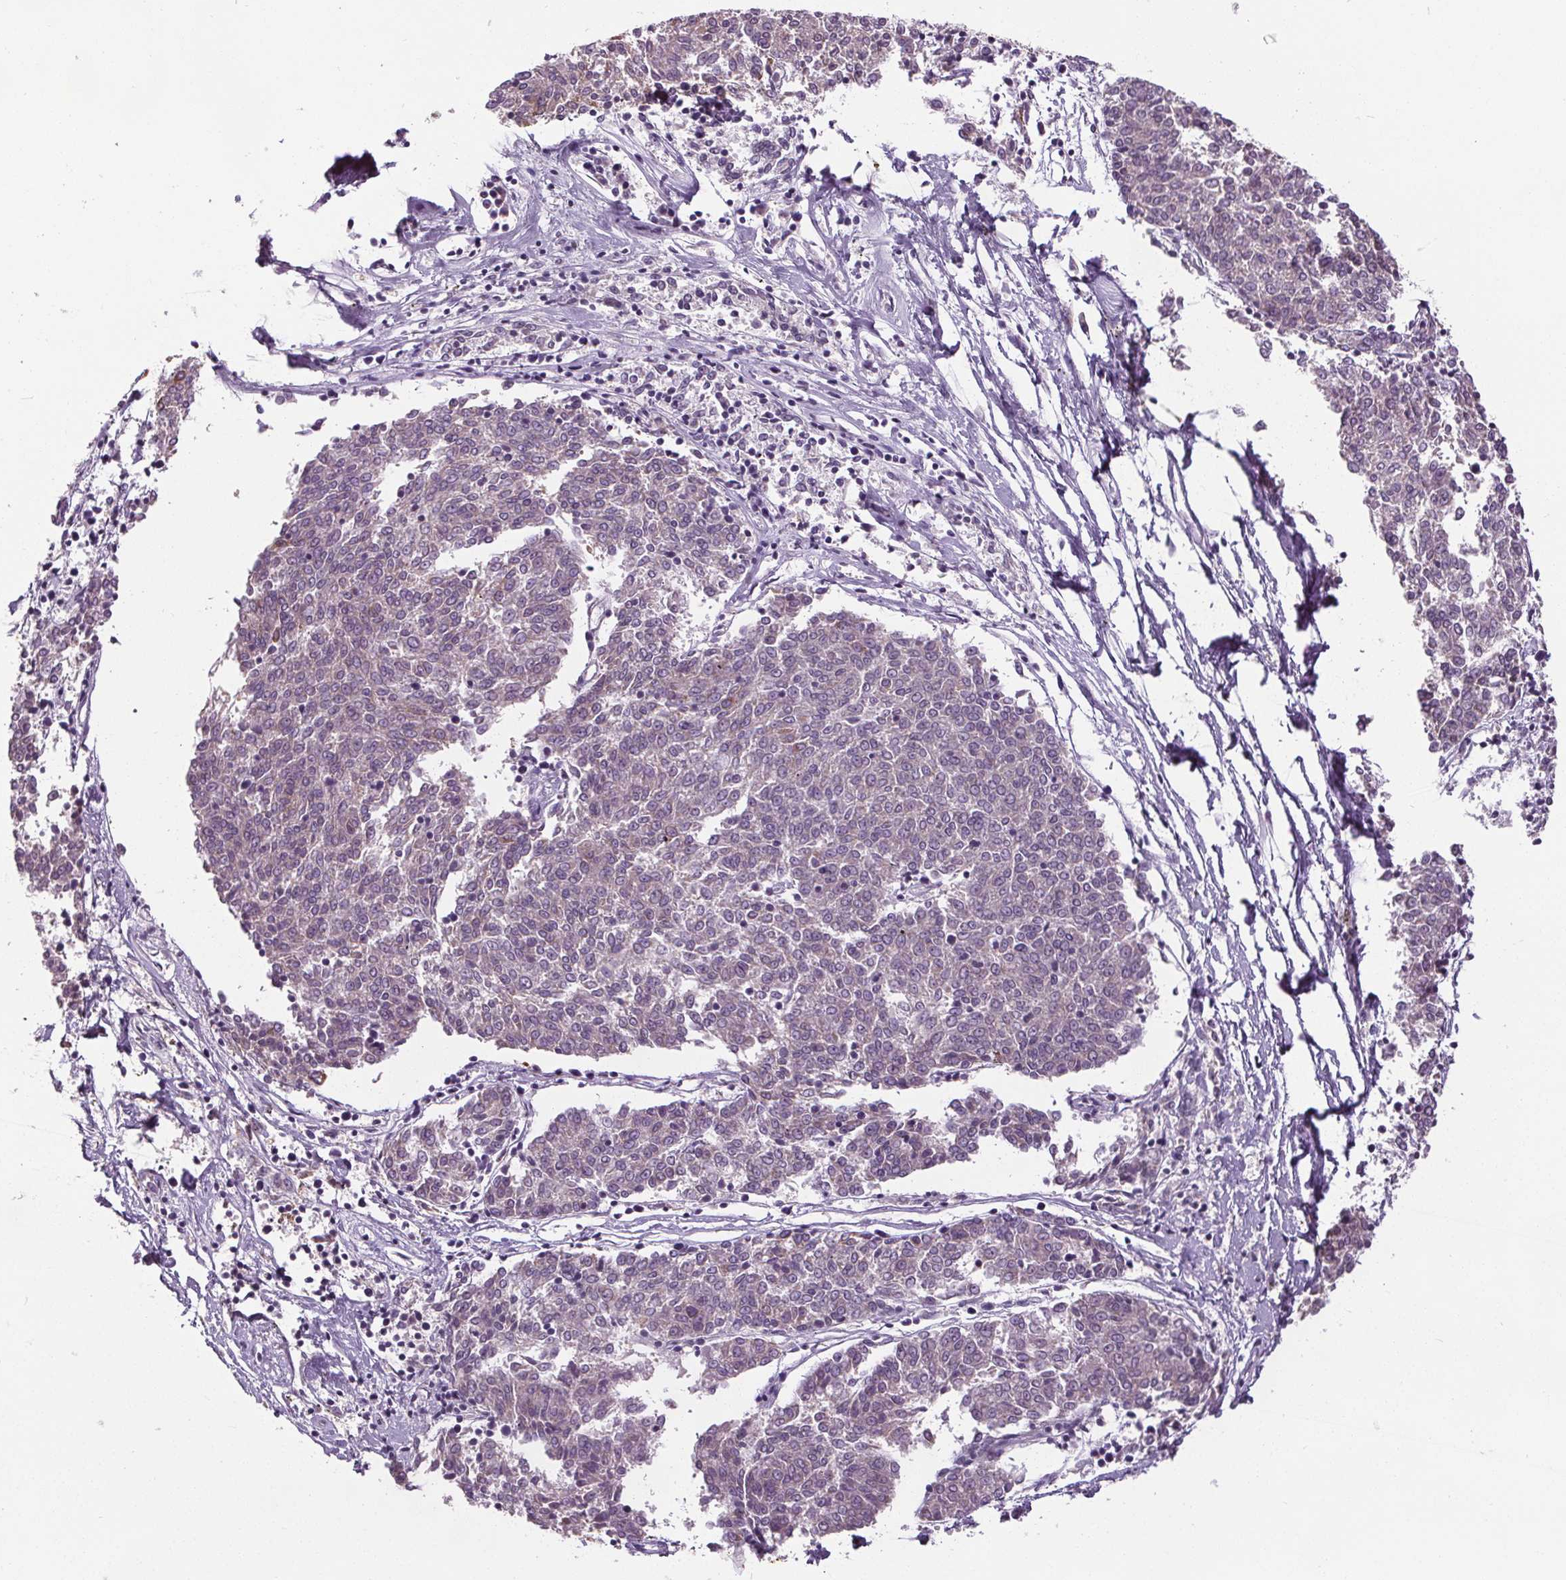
{"staining": {"intensity": "negative", "quantity": "none", "location": "none"}, "tissue": "melanoma", "cell_type": "Tumor cells", "image_type": "cancer", "snomed": [{"axis": "morphology", "description": "Malignant melanoma, NOS"}, {"axis": "topography", "description": "Skin"}], "caption": "High power microscopy micrograph of an IHC micrograph of melanoma, revealing no significant expression in tumor cells. The staining is performed using DAB (3,3'-diaminobenzidine) brown chromogen with nuclei counter-stained in using hematoxylin.", "gene": "SLC2A9", "patient": {"sex": "female", "age": 72}}